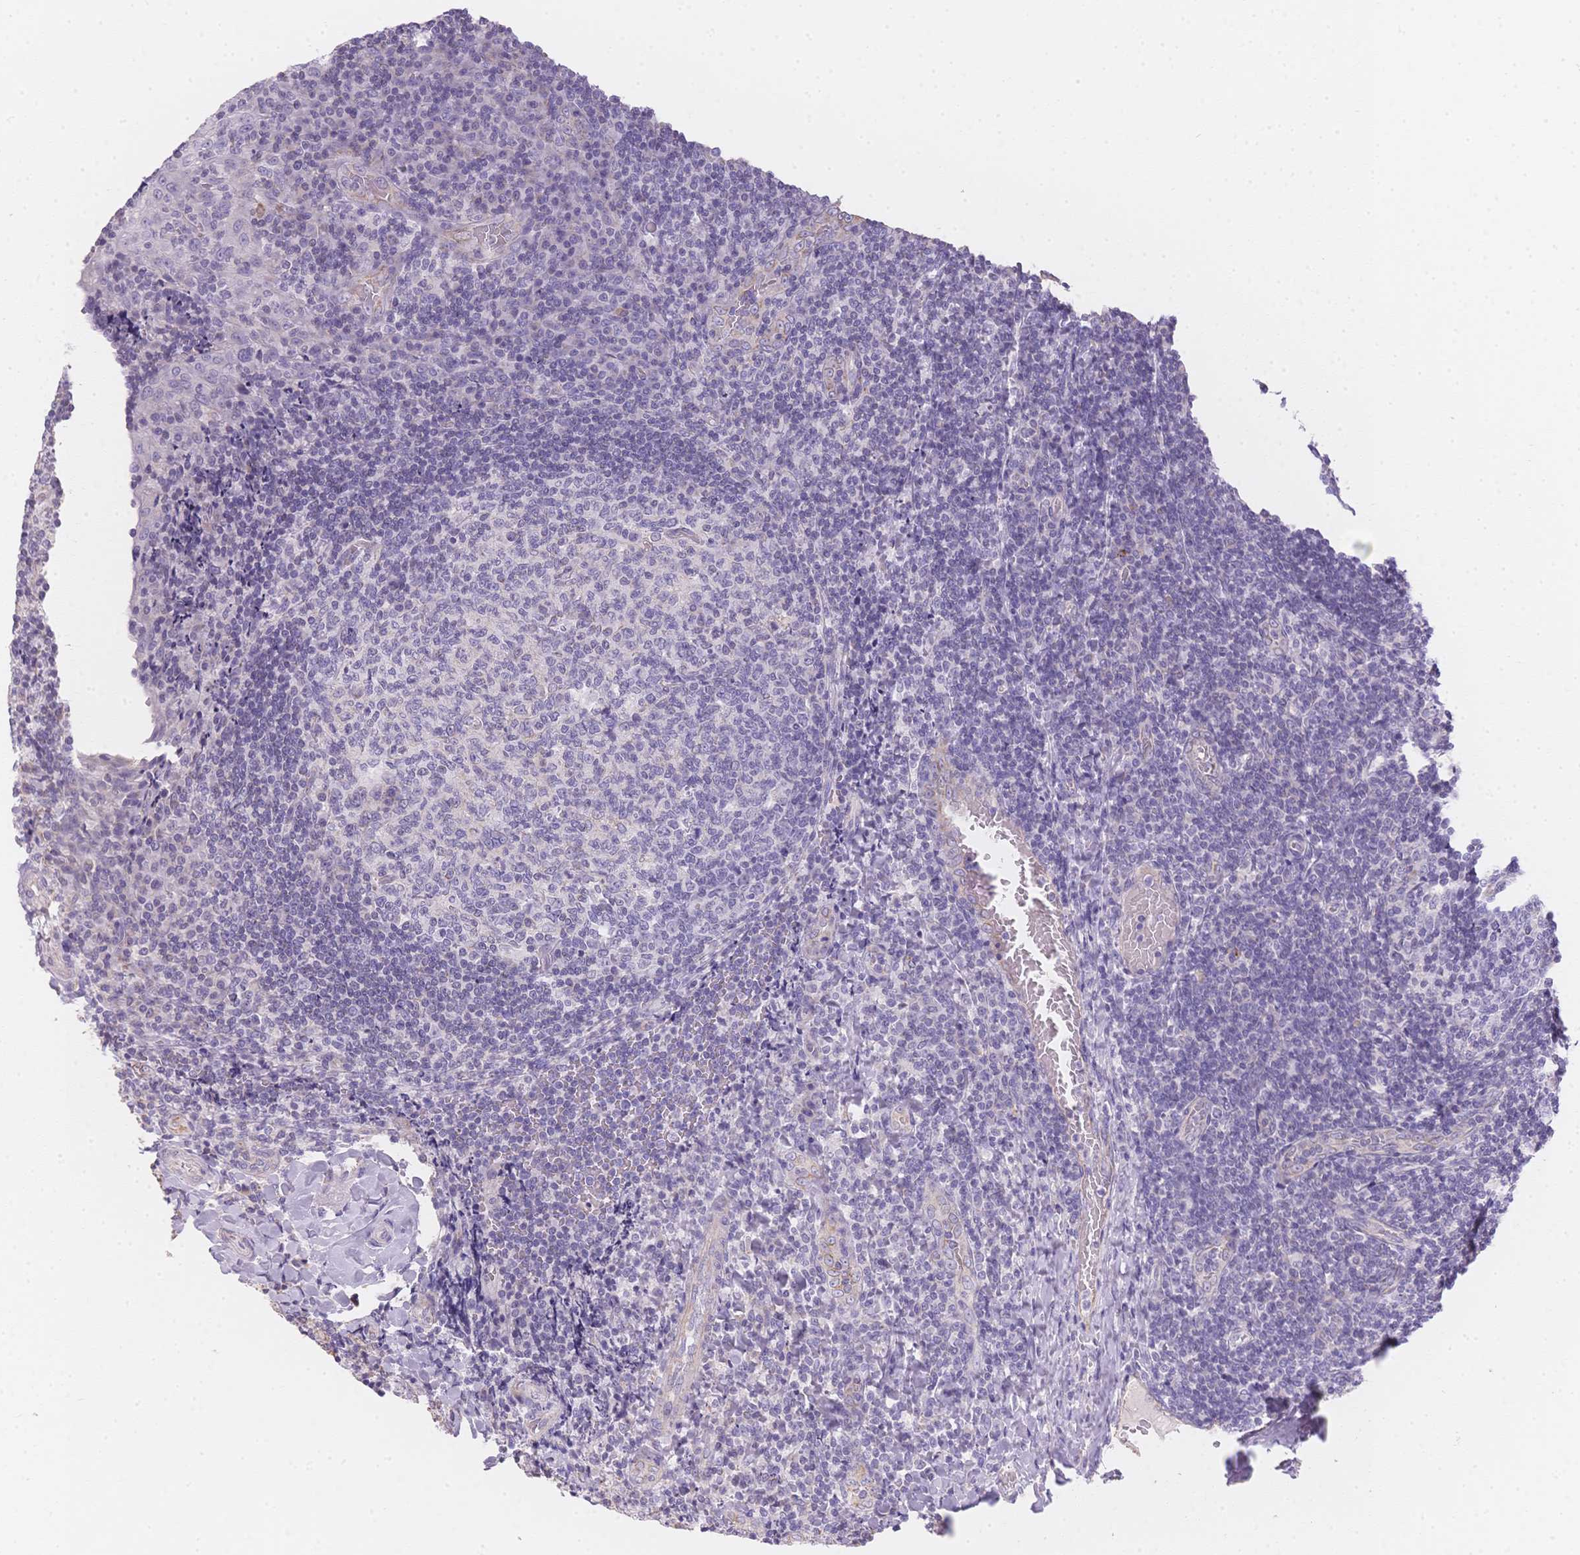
{"staining": {"intensity": "negative", "quantity": "none", "location": "none"}, "tissue": "tonsil", "cell_type": "Germinal center cells", "image_type": "normal", "snomed": [{"axis": "morphology", "description": "Normal tissue, NOS"}, {"axis": "topography", "description": "Tonsil"}], "caption": "High magnification brightfield microscopy of unremarkable tonsil stained with DAB (brown) and counterstained with hematoxylin (blue): germinal center cells show no significant expression. Nuclei are stained in blue.", "gene": "SMYD1", "patient": {"sex": "male", "age": 17}}